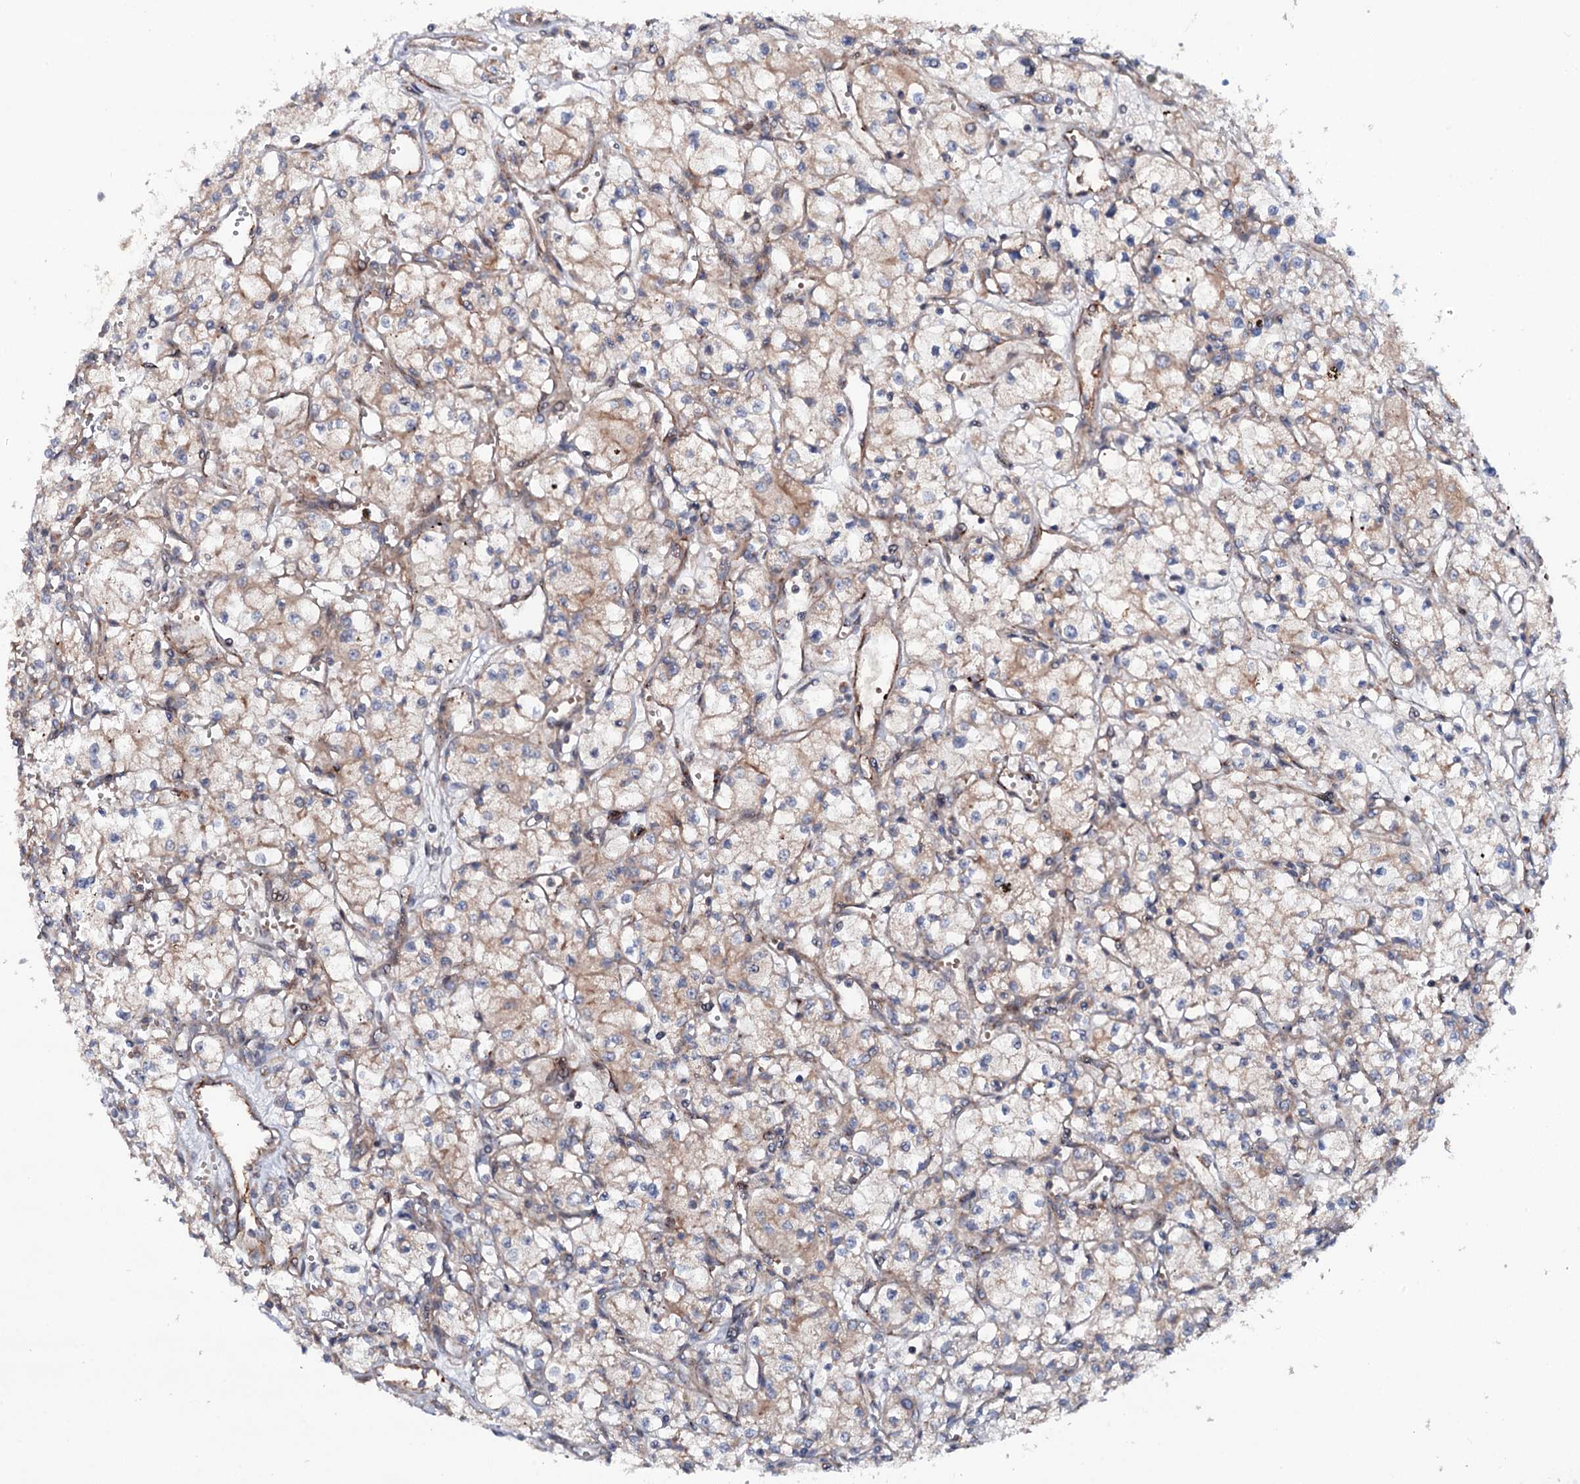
{"staining": {"intensity": "weak", "quantity": "<25%", "location": "cytoplasmic/membranous"}, "tissue": "renal cancer", "cell_type": "Tumor cells", "image_type": "cancer", "snomed": [{"axis": "morphology", "description": "Adenocarcinoma, NOS"}, {"axis": "topography", "description": "Kidney"}], "caption": "DAB (3,3'-diaminobenzidine) immunohistochemical staining of human adenocarcinoma (renal) displays no significant expression in tumor cells.", "gene": "ADGRG4", "patient": {"sex": "male", "age": 59}}